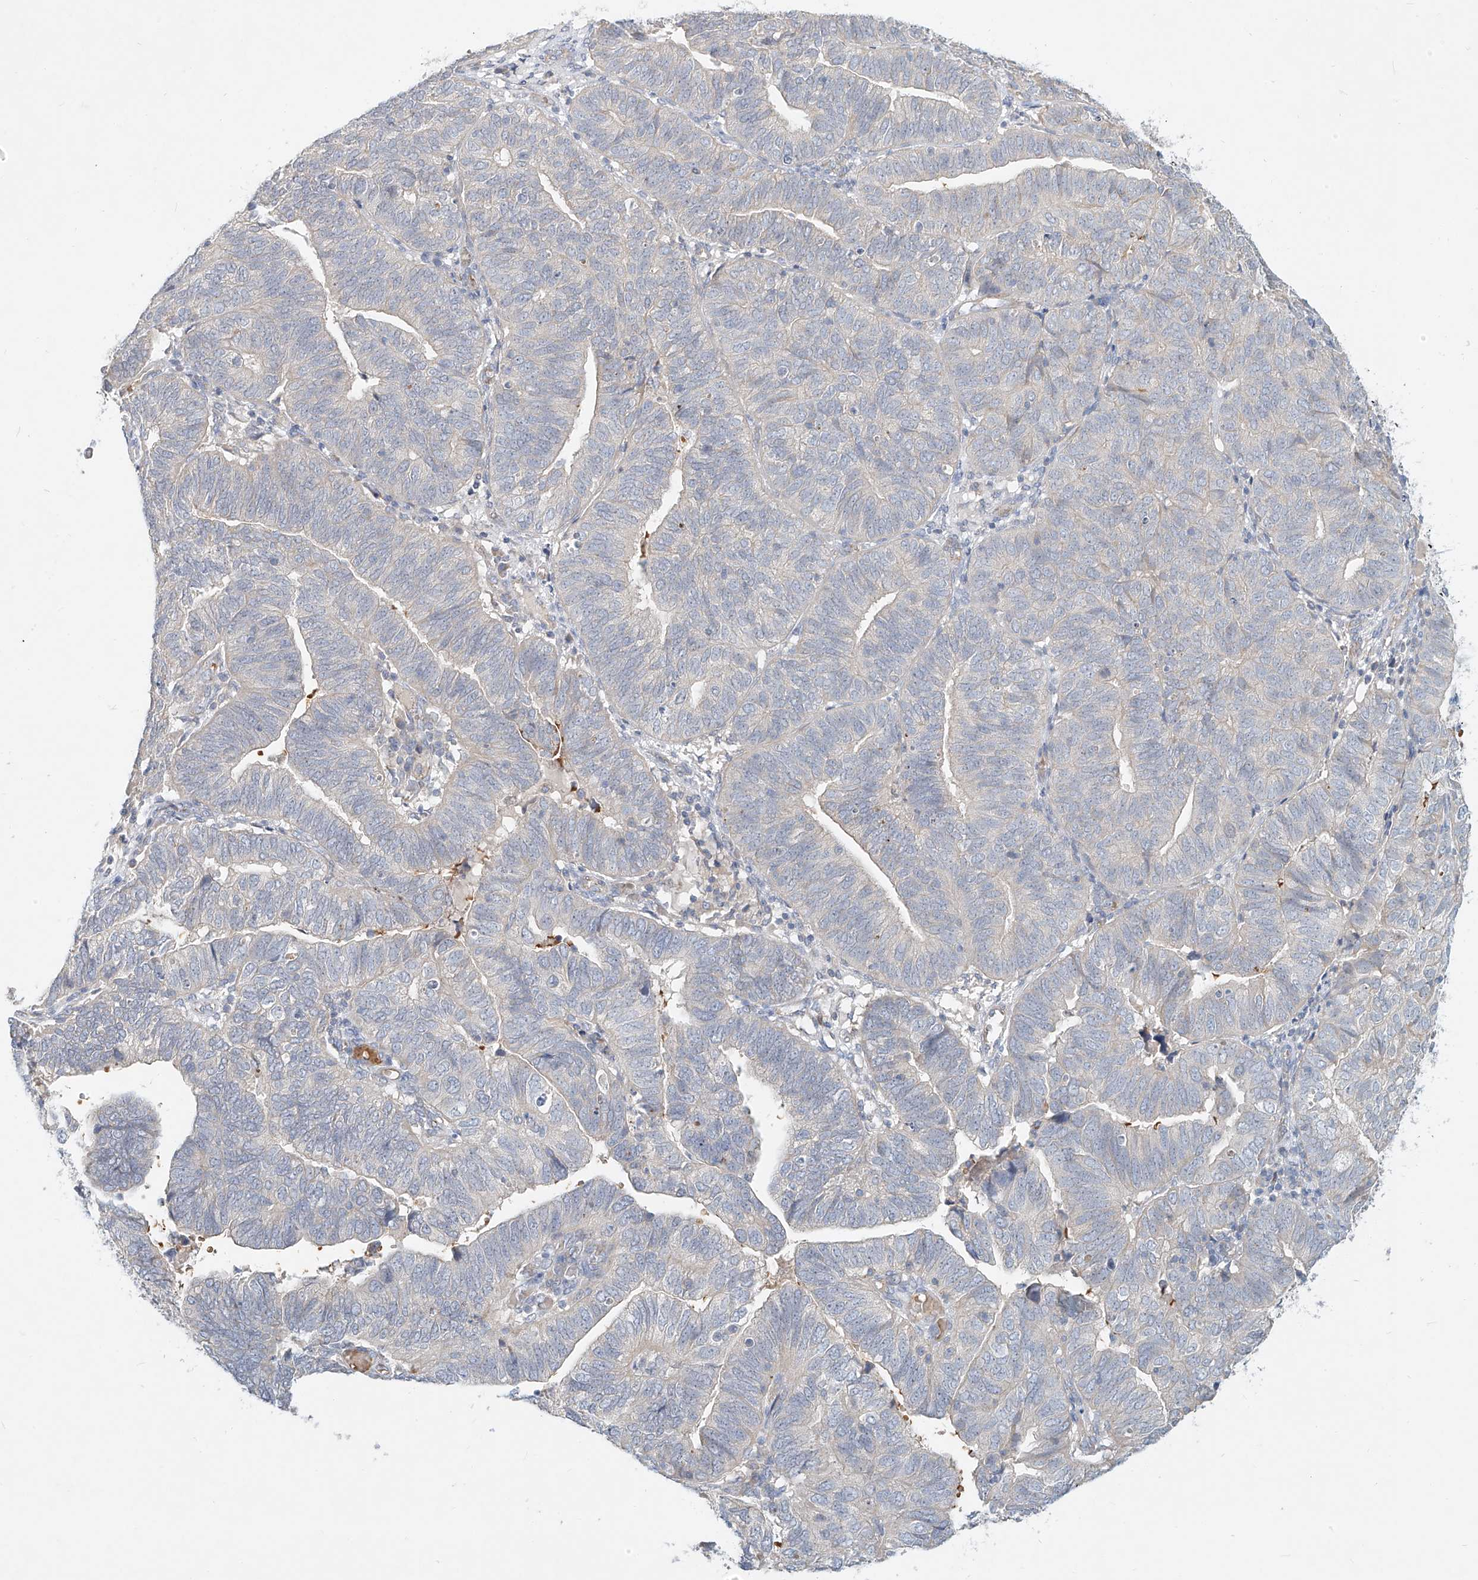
{"staining": {"intensity": "negative", "quantity": "none", "location": "none"}, "tissue": "endometrial cancer", "cell_type": "Tumor cells", "image_type": "cancer", "snomed": [{"axis": "morphology", "description": "Adenocarcinoma, NOS"}, {"axis": "topography", "description": "Uterus"}], "caption": "An image of adenocarcinoma (endometrial) stained for a protein exhibits no brown staining in tumor cells. The staining was performed using DAB to visualize the protein expression in brown, while the nuclei were stained in blue with hematoxylin (Magnification: 20x).", "gene": "SYTL3", "patient": {"sex": "female", "age": 77}}